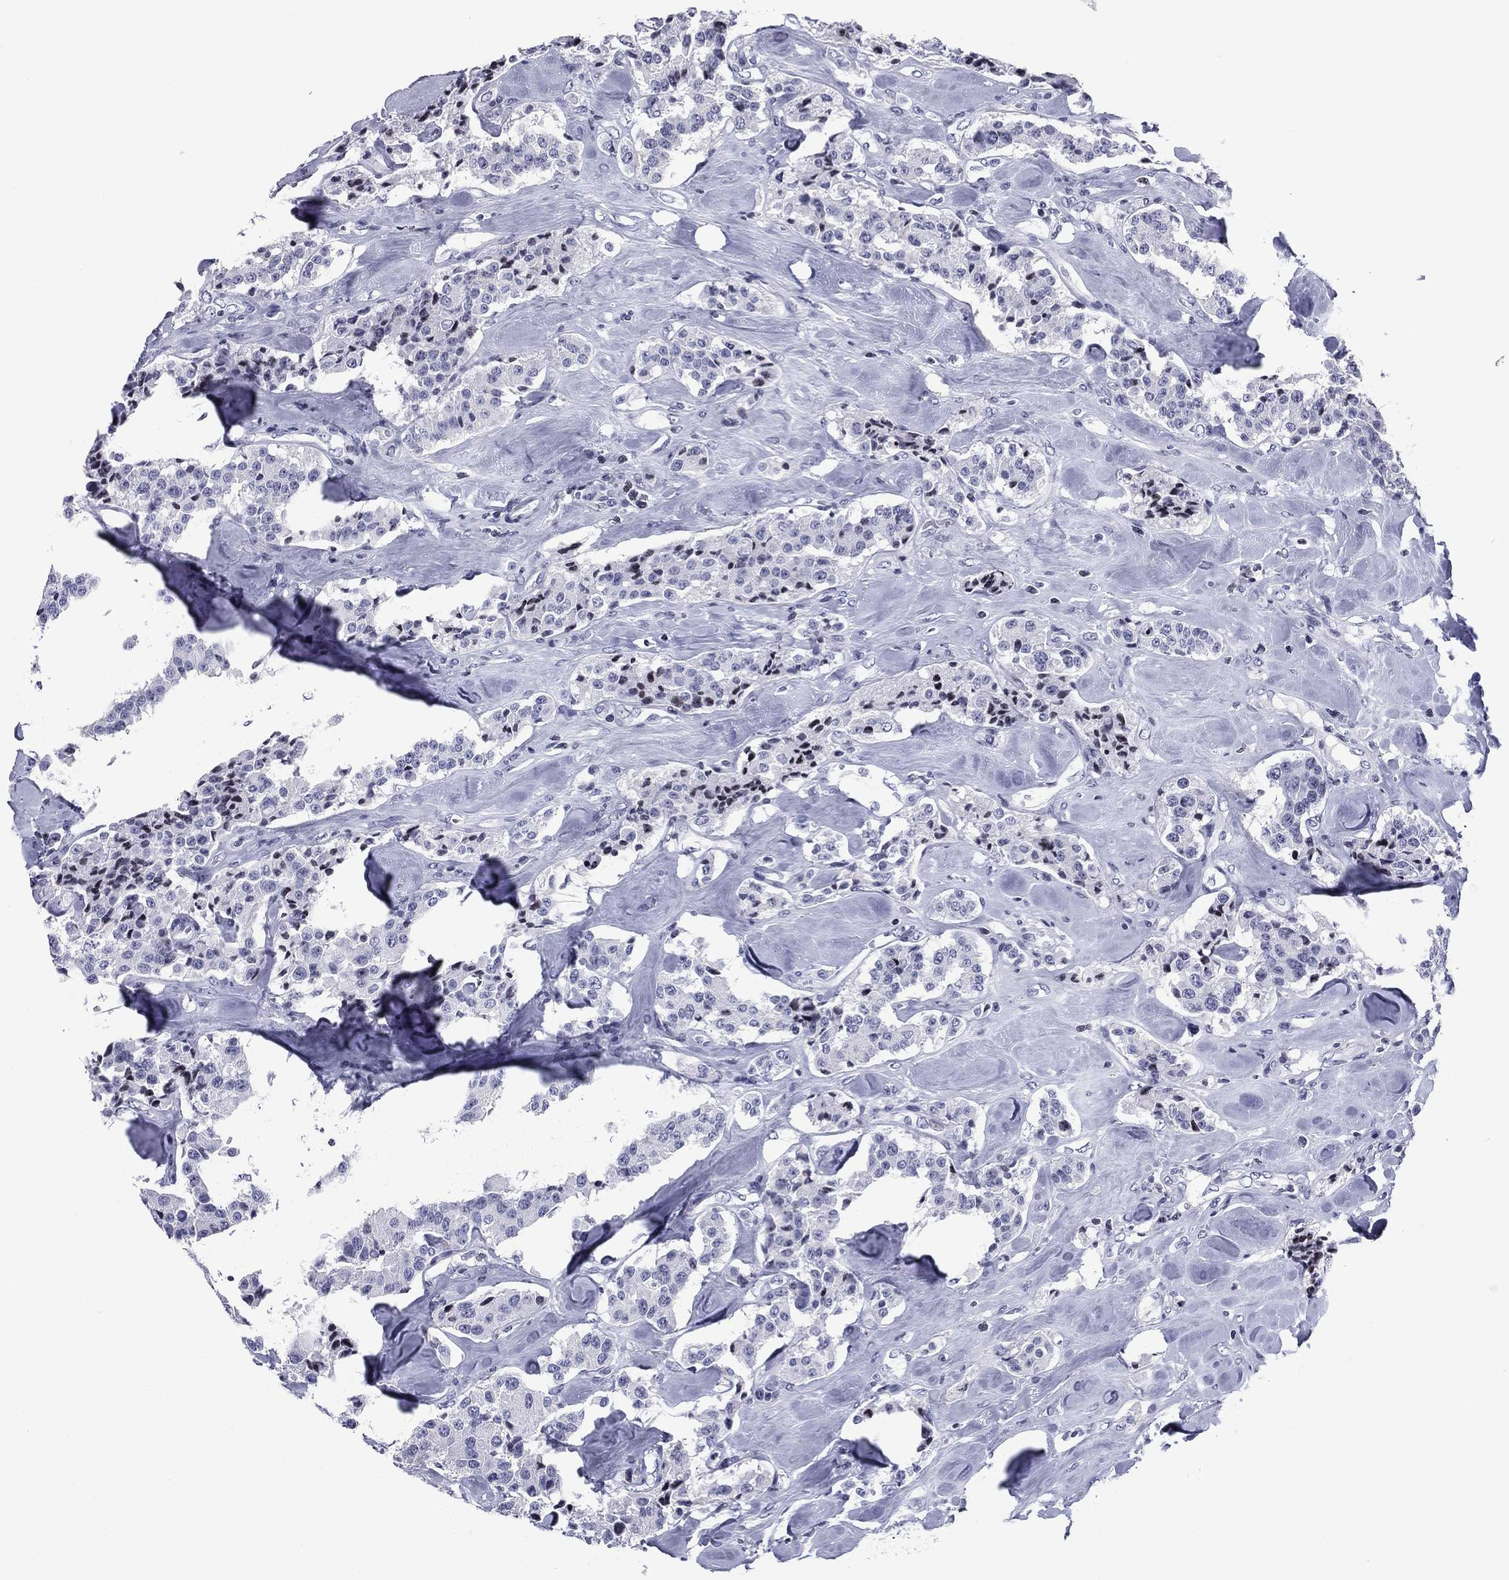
{"staining": {"intensity": "negative", "quantity": "none", "location": "none"}, "tissue": "carcinoid", "cell_type": "Tumor cells", "image_type": "cancer", "snomed": [{"axis": "morphology", "description": "Carcinoid, malignant, NOS"}, {"axis": "topography", "description": "Pancreas"}], "caption": "Tumor cells show no significant positivity in carcinoid.", "gene": "CCDC144A", "patient": {"sex": "male", "age": 41}}